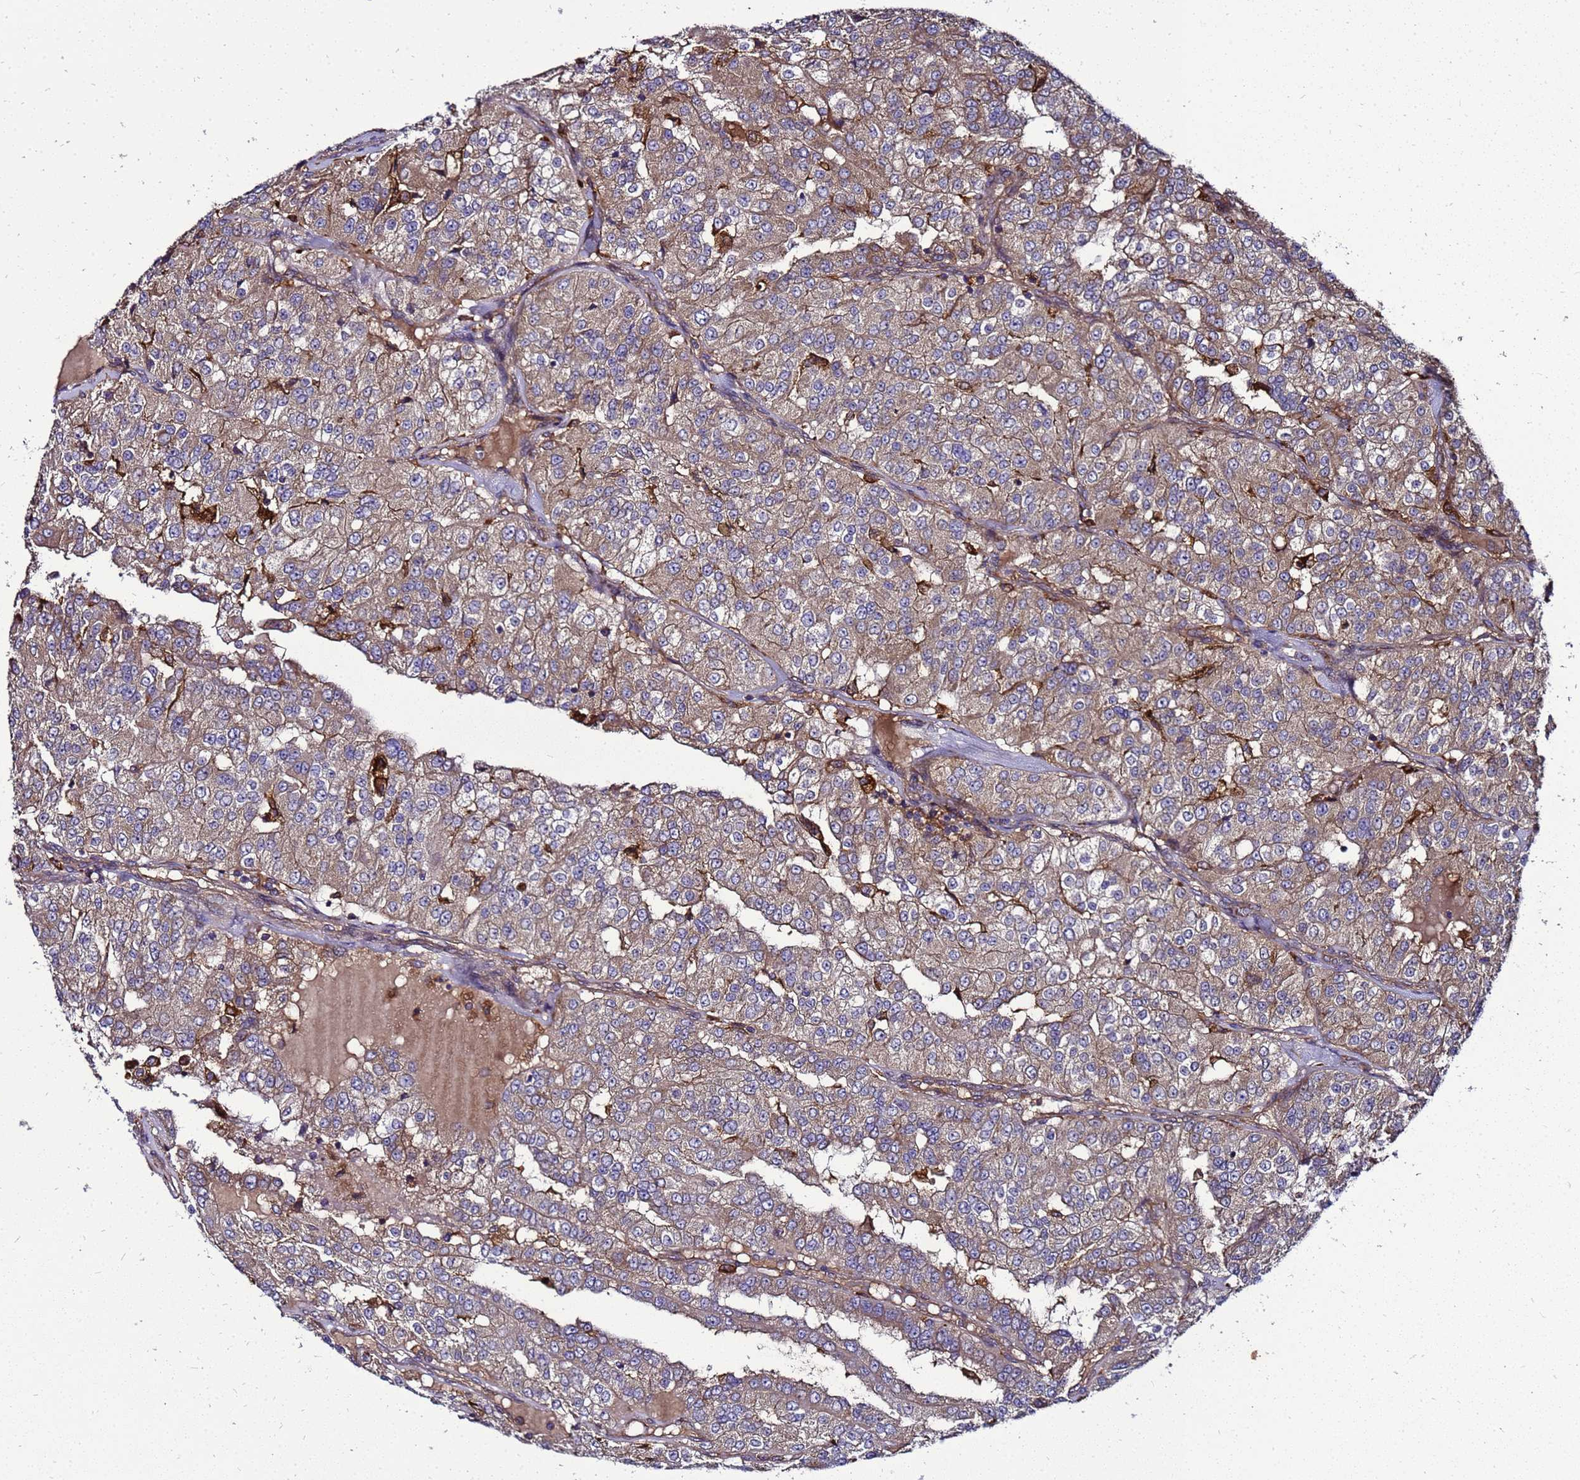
{"staining": {"intensity": "moderate", "quantity": ">75%", "location": "cytoplasmic/membranous"}, "tissue": "renal cancer", "cell_type": "Tumor cells", "image_type": "cancer", "snomed": [{"axis": "morphology", "description": "Adenocarcinoma, NOS"}, {"axis": "topography", "description": "Kidney"}], "caption": "Immunohistochemistry histopathology image of adenocarcinoma (renal) stained for a protein (brown), which exhibits medium levels of moderate cytoplasmic/membranous staining in approximately >75% of tumor cells.", "gene": "TRABD", "patient": {"sex": "female", "age": 63}}